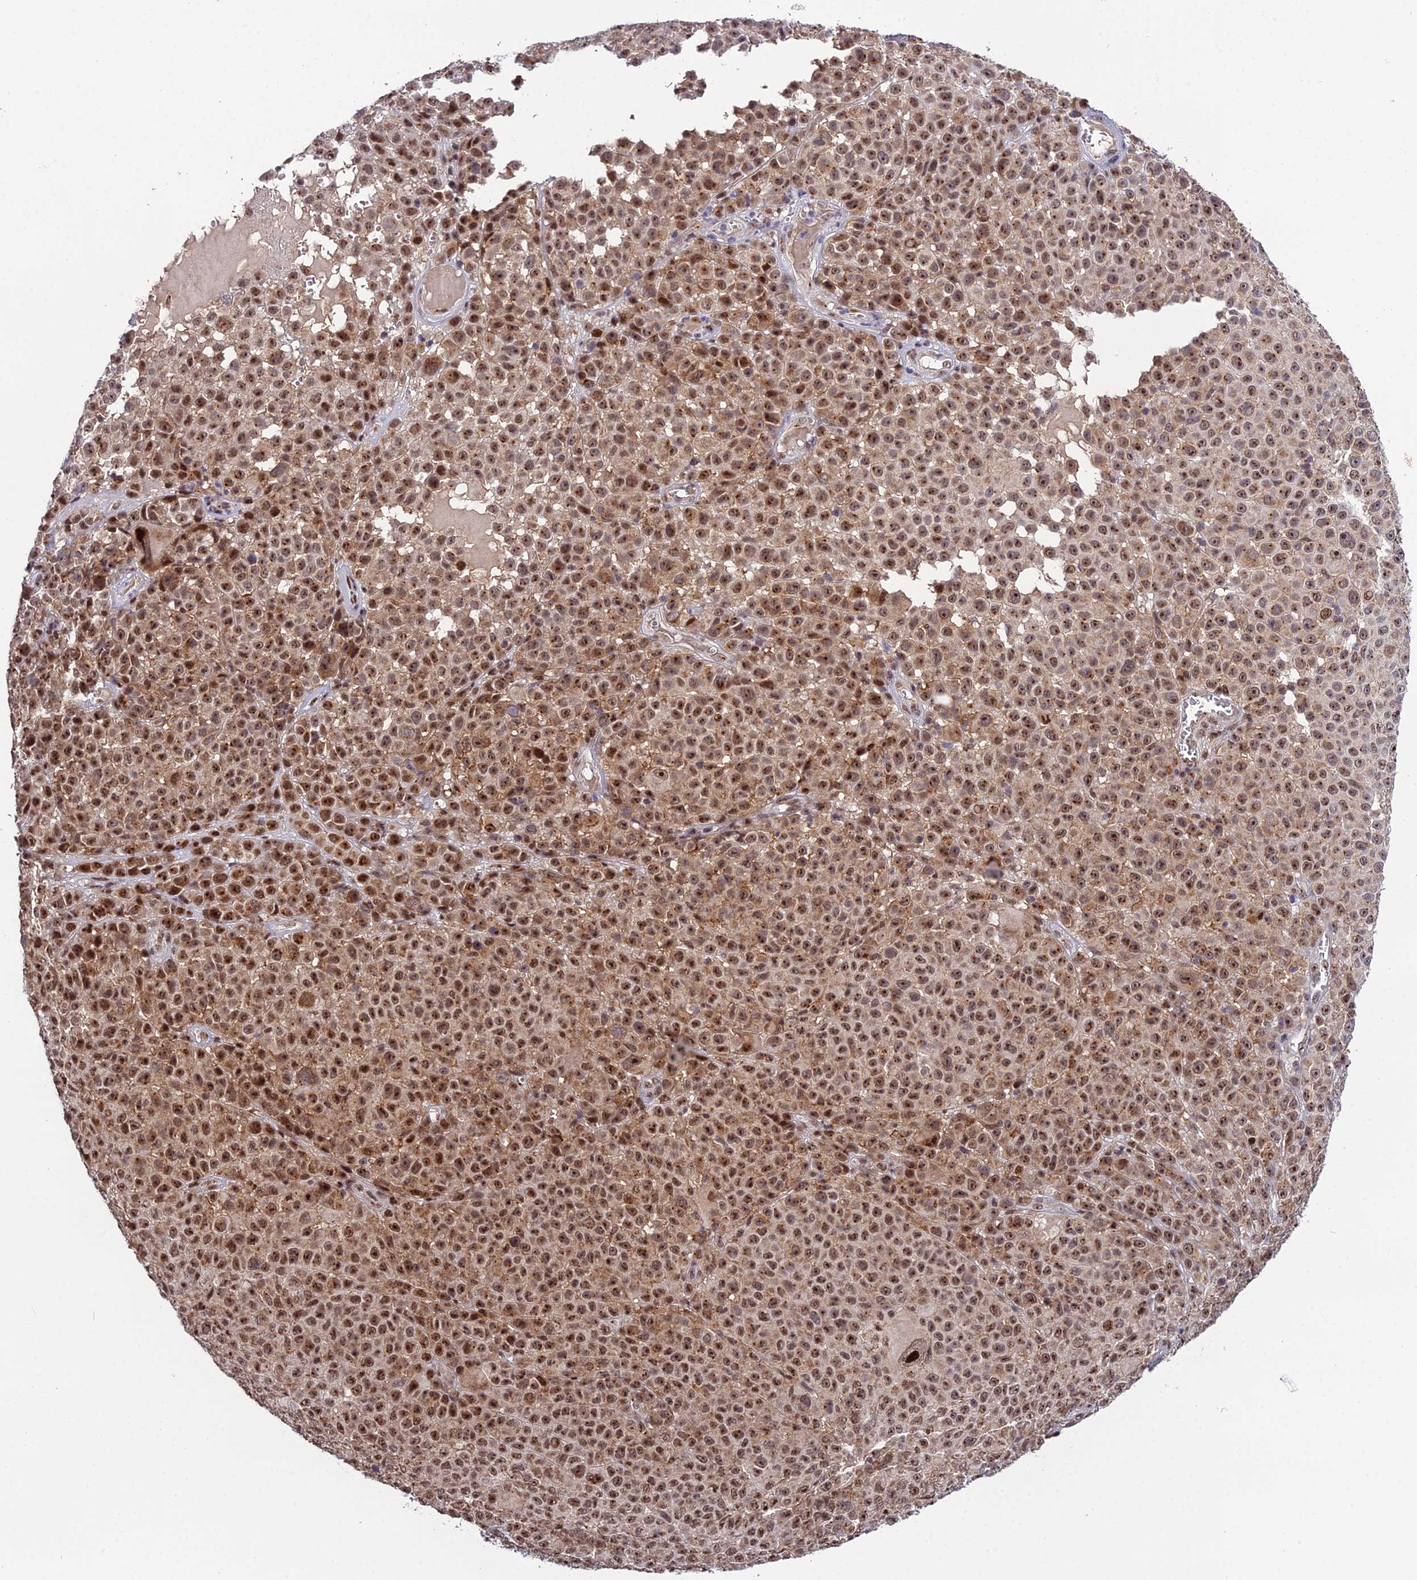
{"staining": {"intensity": "moderate", "quantity": ">75%", "location": "nuclear"}, "tissue": "melanoma", "cell_type": "Tumor cells", "image_type": "cancer", "snomed": [{"axis": "morphology", "description": "Malignant melanoma, NOS"}, {"axis": "topography", "description": "Skin"}], "caption": "Immunohistochemistry (IHC) staining of melanoma, which displays medium levels of moderate nuclear staining in about >75% of tumor cells indicating moderate nuclear protein positivity. The staining was performed using DAB (3,3'-diaminobenzidine) (brown) for protein detection and nuclei were counterstained in hematoxylin (blue).", "gene": "ARL2", "patient": {"sex": "female", "age": 94}}